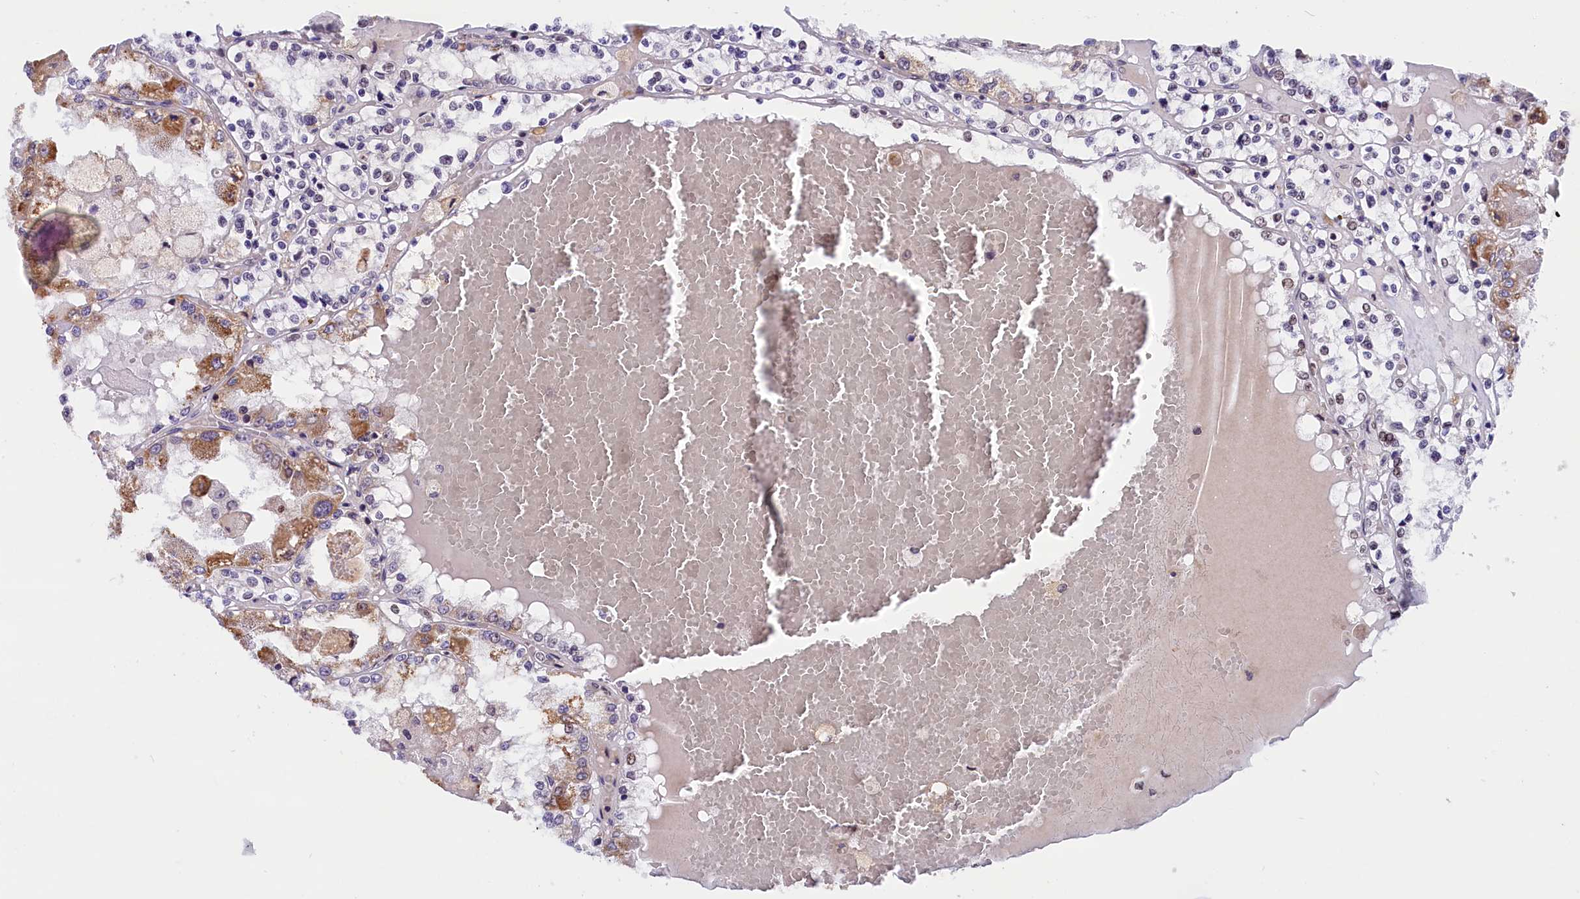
{"staining": {"intensity": "moderate", "quantity": "<25%", "location": "cytoplasmic/membranous"}, "tissue": "renal cancer", "cell_type": "Tumor cells", "image_type": "cancer", "snomed": [{"axis": "morphology", "description": "Adenocarcinoma, NOS"}, {"axis": "topography", "description": "Kidney"}], "caption": "Immunohistochemistry (DAB) staining of human renal cancer reveals moderate cytoplasmic/membranous protein positivity in about <25% of tumor cells.", "gene": "CDYL2", "patient": {"sex": "female", "age": 56}}